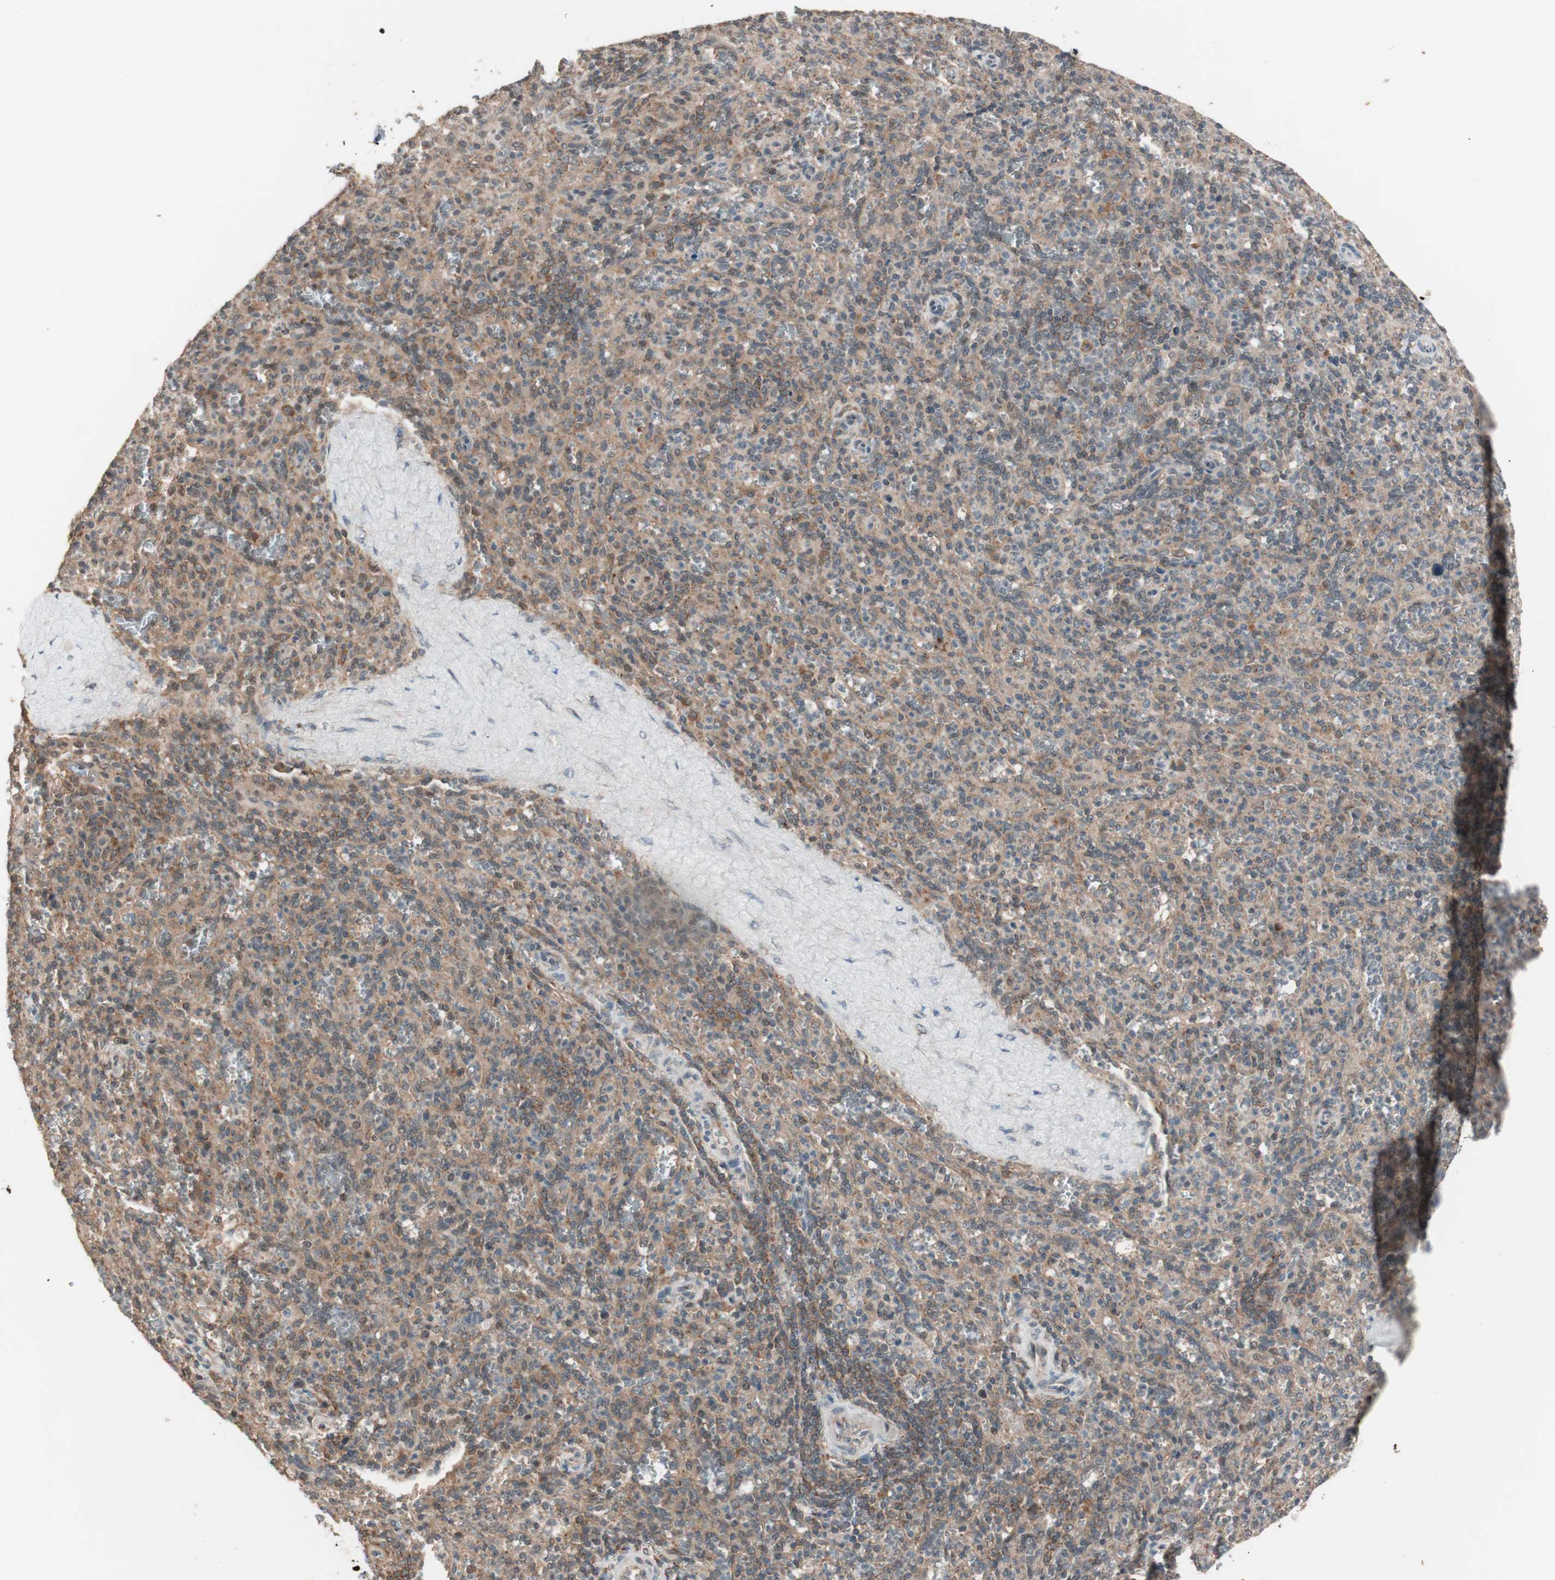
{"staining": {"intensity": "moderate", "quantity": ">75%", "location": "cytoplasmic/membranous"}, "tissue": "spleen", "cell_type": "Cells in red pulp", "image_type": "normal", "snomed": [{"axis": "morphology", "description": "Normal tissue, NOS"}, {"axis": "topography", "description": "Spleen"}], "caption": "High-power microscopy captured an immunohistochemistry (IHC) image of normal spleen, revealing moderate cytoplasmic/membranous positivity in about >75% of cells in red pulp.", "gene": "FBXO5", "patient": {"sex": "male", "age": 36}}